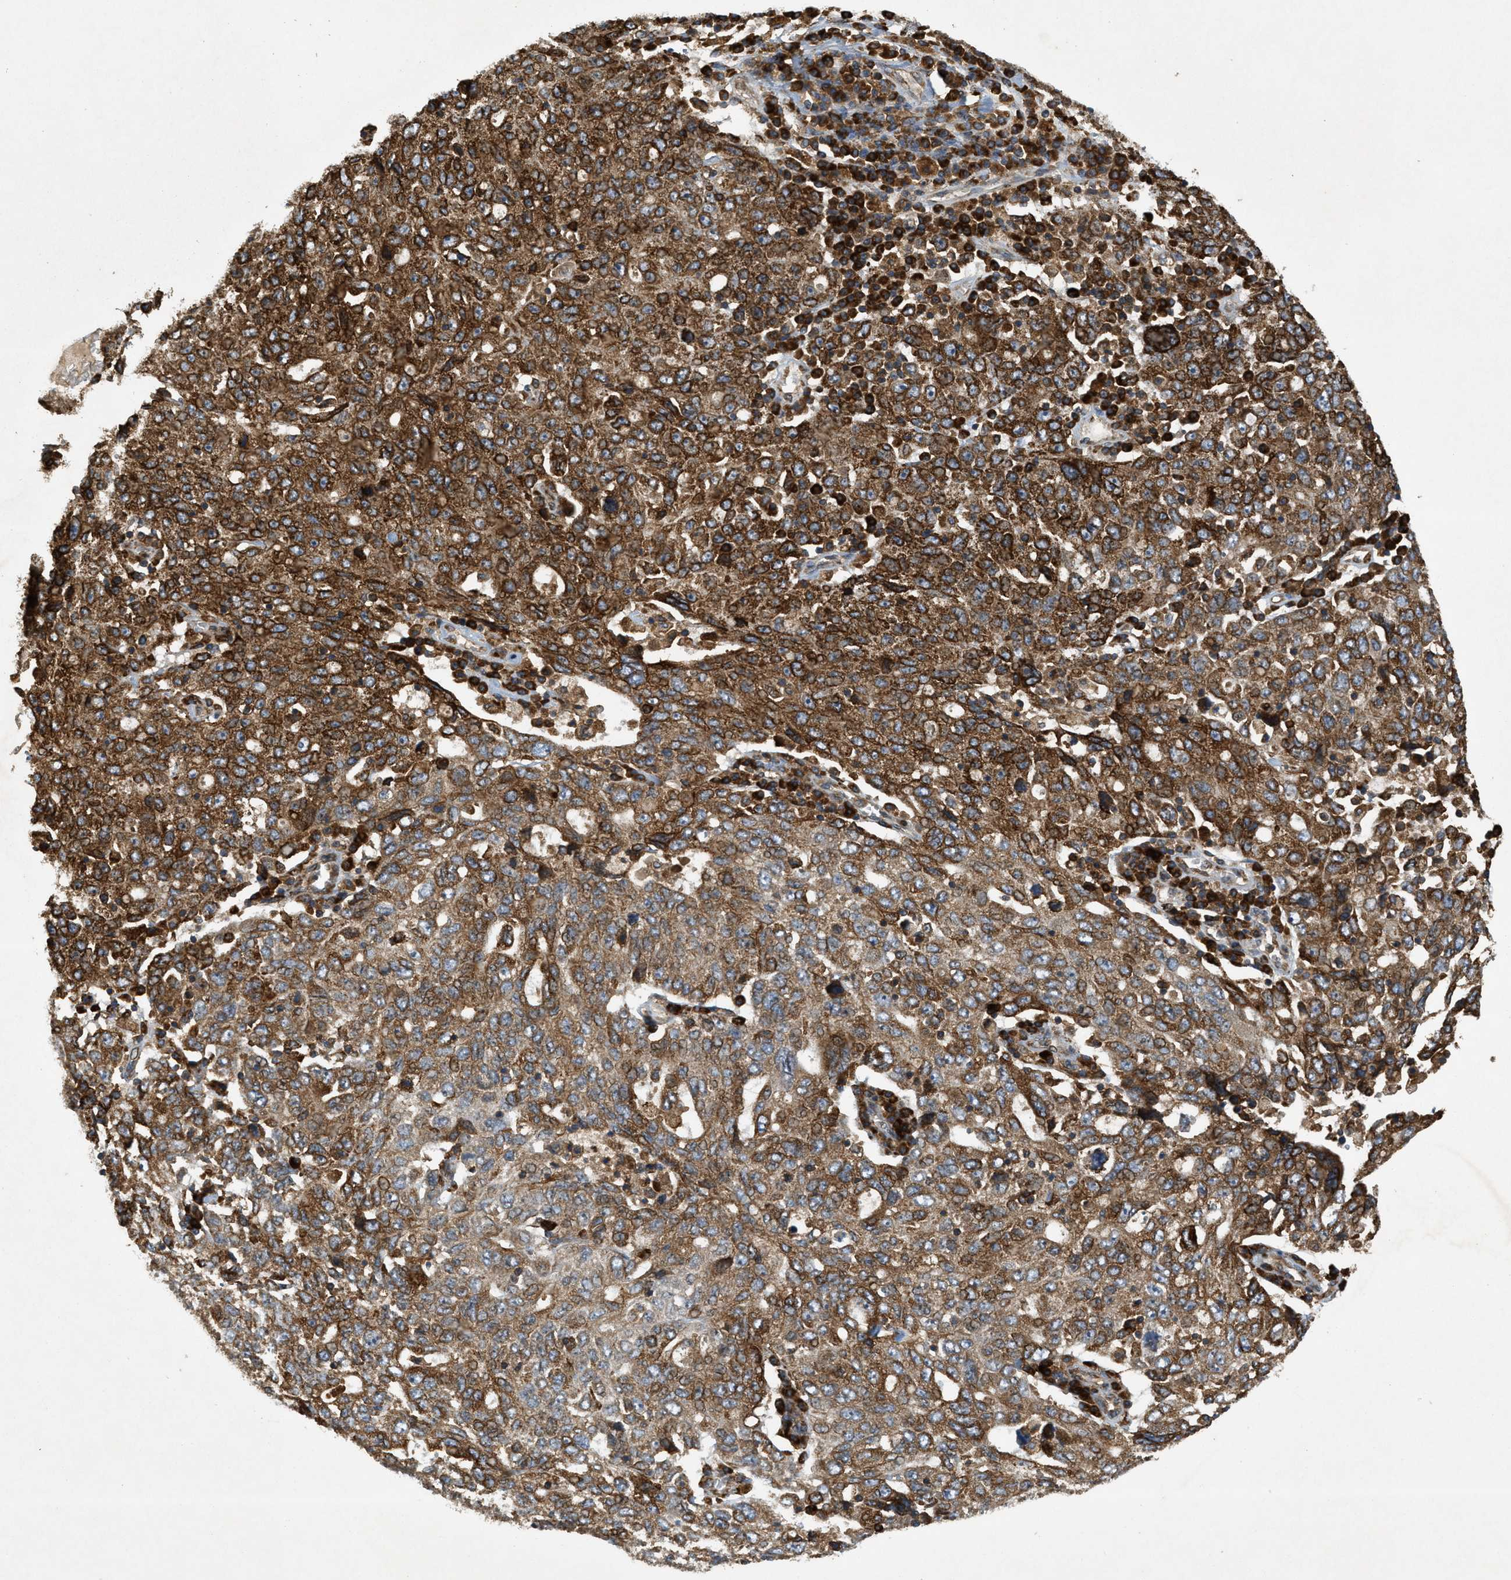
{"staining": {"intensity": "strong", "quantity": "25%-75%", "location": "cytoplasmic/membranous"}, "tissue": "ovarian cancer", "cell_type": "Tumor cells", "image_type": "cancer", "snomed": [{"axis": "morphology", "description": "Carcinoma, endometroid"}, {"axis": "topography", "description": "Ovary"}], "caption": "This micrograph reveals IHC staining of ovarian cancer (endometroid carcinoma), with high strong cytoplasmic/membranous positivity in approximately 25%-75% of tumor cells.", "gene": "PCDH18", "patient": {"sex": "female", "age": 62}}